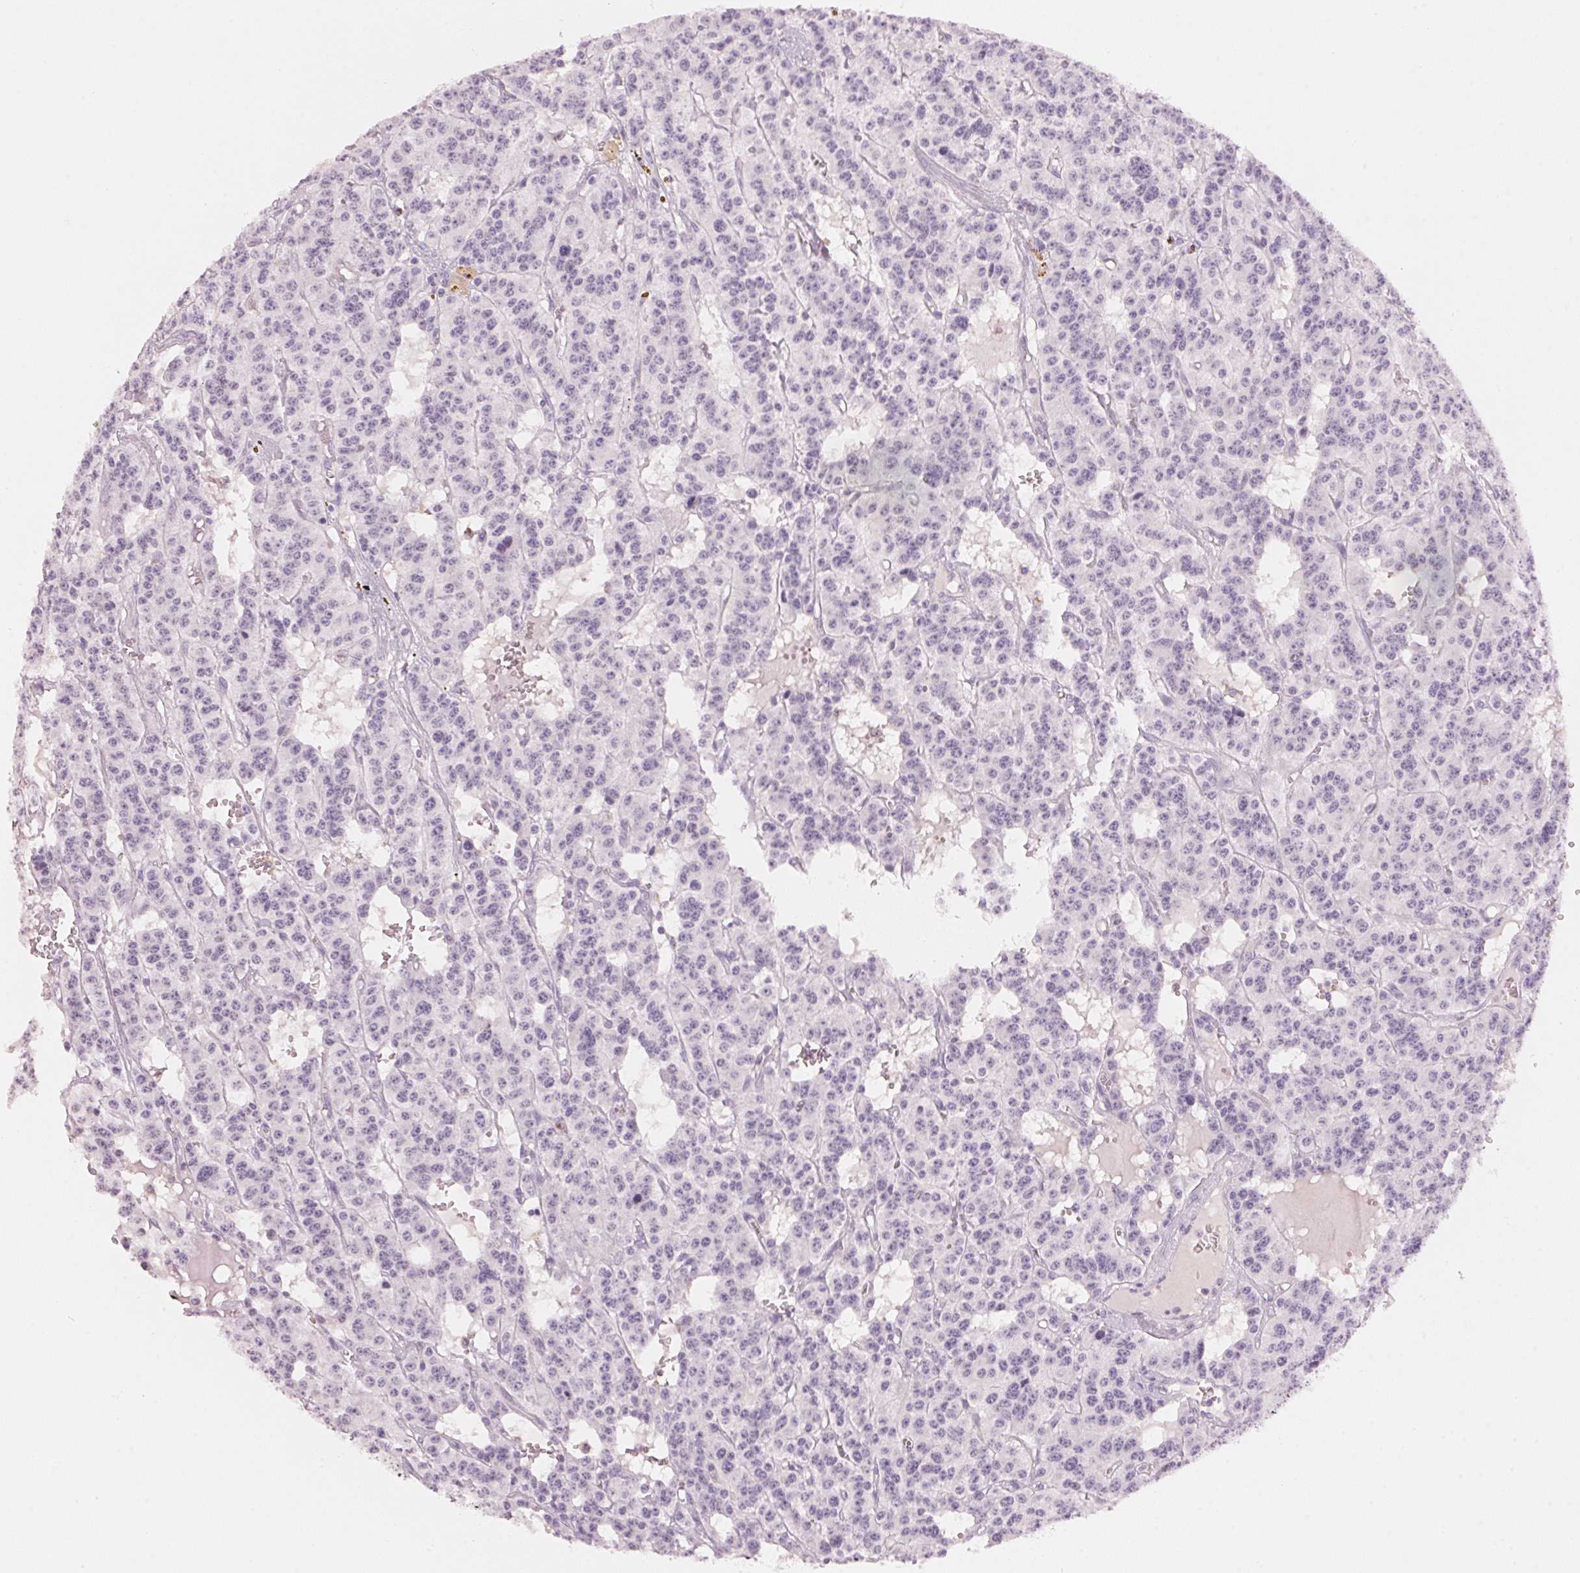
{"staining": {"intensity": "negative", "quantity": "none", "location": "none"}, "tissue": "carcinoid", "cell_type": "Tumor cells", "image_type": "cancer", "snomed": [{"axis": "morphology", "description": "Carcinoid, malignant, NOS"}, {"axis": "topography", "description": "Lung"}], "caption": "A high-resolution photomicrograph shows immunohistochemistry staining of malignant carcinoid, which reveals no significant expression in tumor cells. (DAB (3,3'-diaminobenzidine) immunohistochemistry (IHC) visualized using brightfield microscopy, high magnification).", "gene": "HOXB13", "patient": {"sex": "female", "age": 71}}